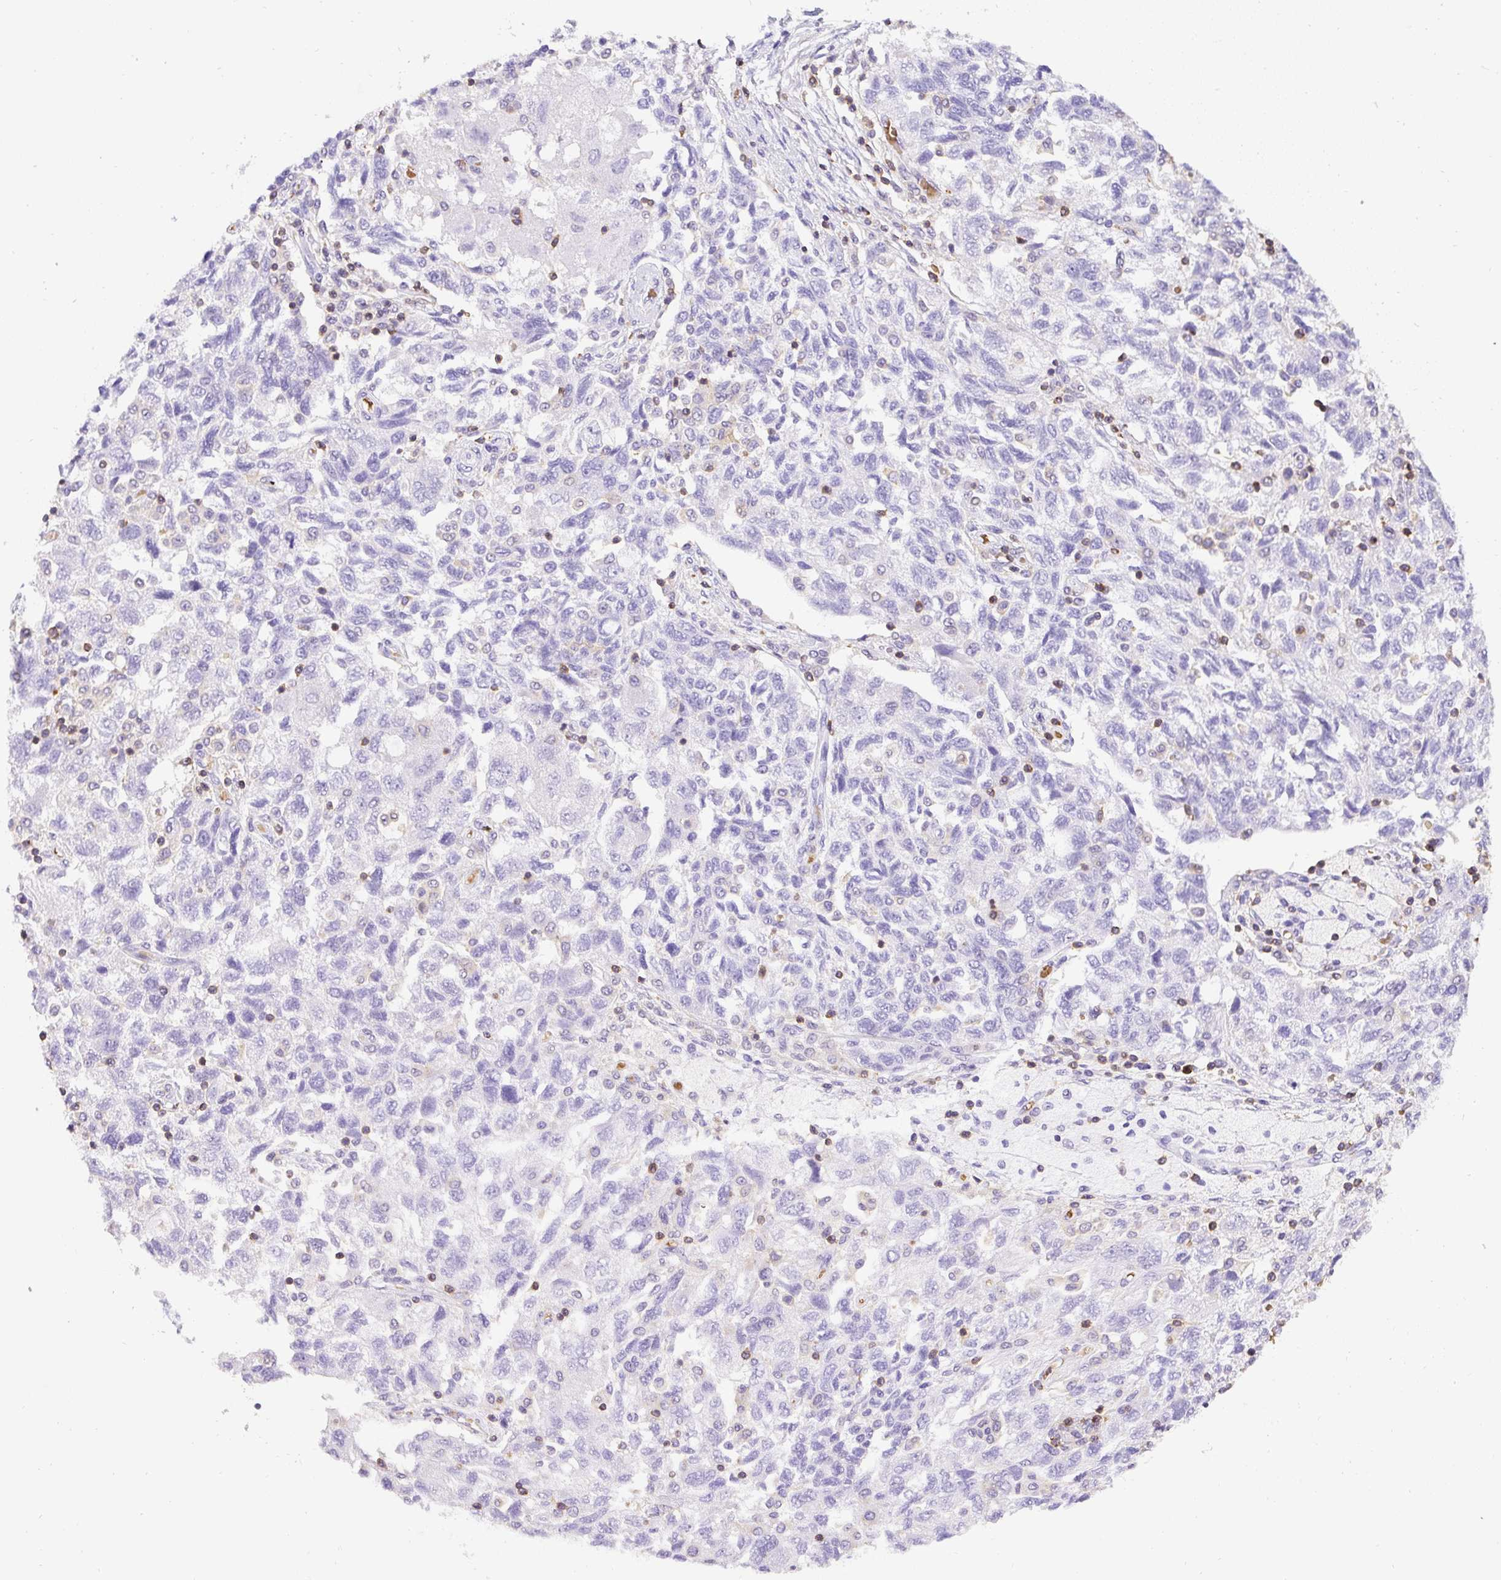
{"staining": {"intensity": "negative", "quantity": "none", "location": "none"}, "tissue": "ovarian cancer", "cell_type": "Tumor cells", "image_type": "cancer", "snomed": [{"axis": "morphology", "description": "Carcinoma, NOS"}, {"axis": "morphology", "description": "Cystadenocarcinoma, serous, NOS"}, {"axis": "topography", "description": "Ovary"}], "caption": "Immunohistochemistry of human carcinoma (ovarian) reveals no positivity in tumor cells. (DAB (3,3'-diaminobenzidine) IHC, high magnification).", "gene": "FAM228B", "patient": {"sex": "female", "age": 69}}